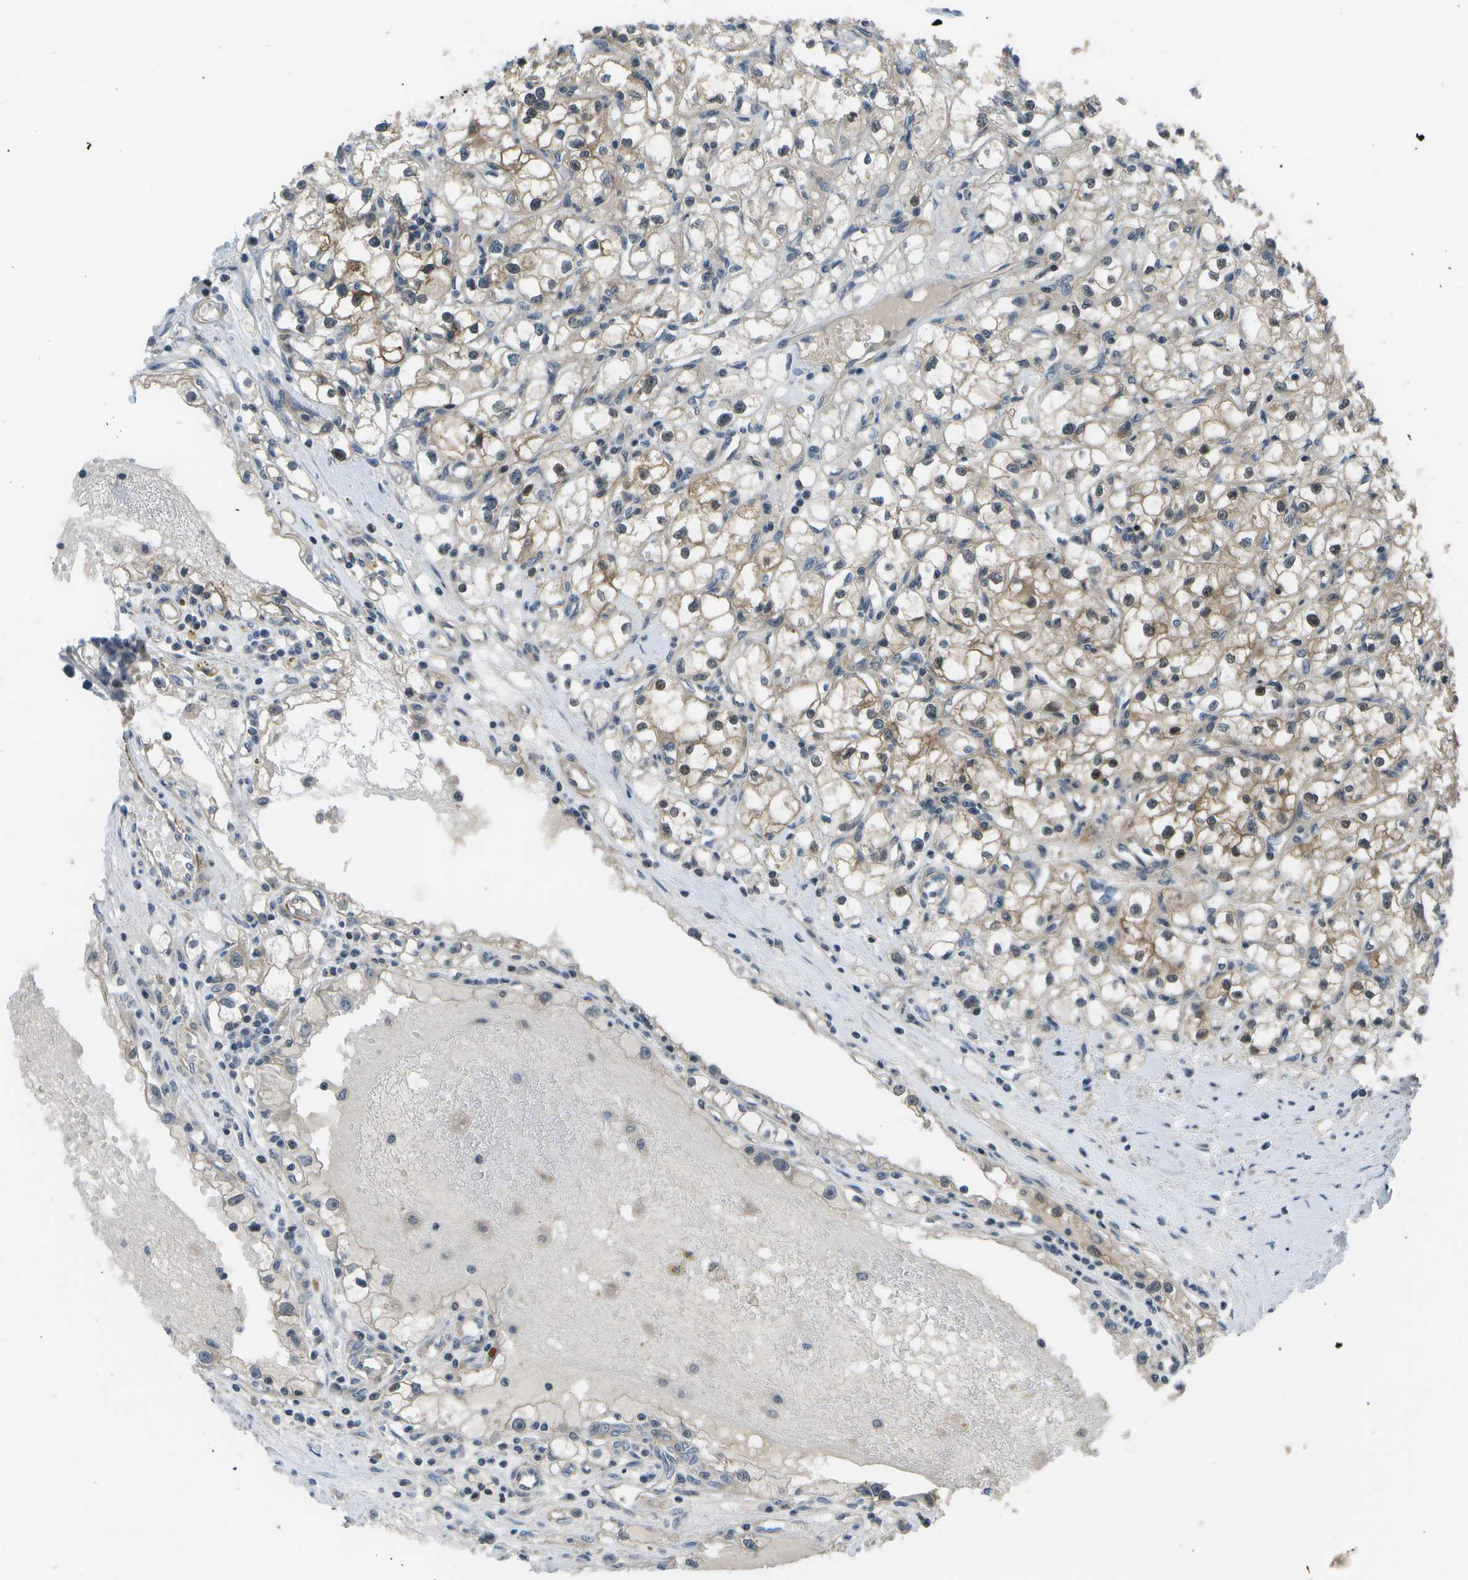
{"staining": {"intensity": "moderate", "quantity": "25%-75%", "location": "cytoplasmic/membranous"}, "tissue": "renal cancer", "cell_type": "Tumor cells", "image_type": "cancer", "snomed": [{"axis": "morphology", "description": "Adenocarcinoma, NOS"}, {"axis": "topography", "description": "Kidney"}], "caption": "Immunohistochemical staining of human renal adenocarcinoma shows medium levels of moderate cytoplasmic/membranous positivity in about 25%-75% of tumor cells.", "gene": "ENPP5", "patient": {"sex": "male", "age": 56}}